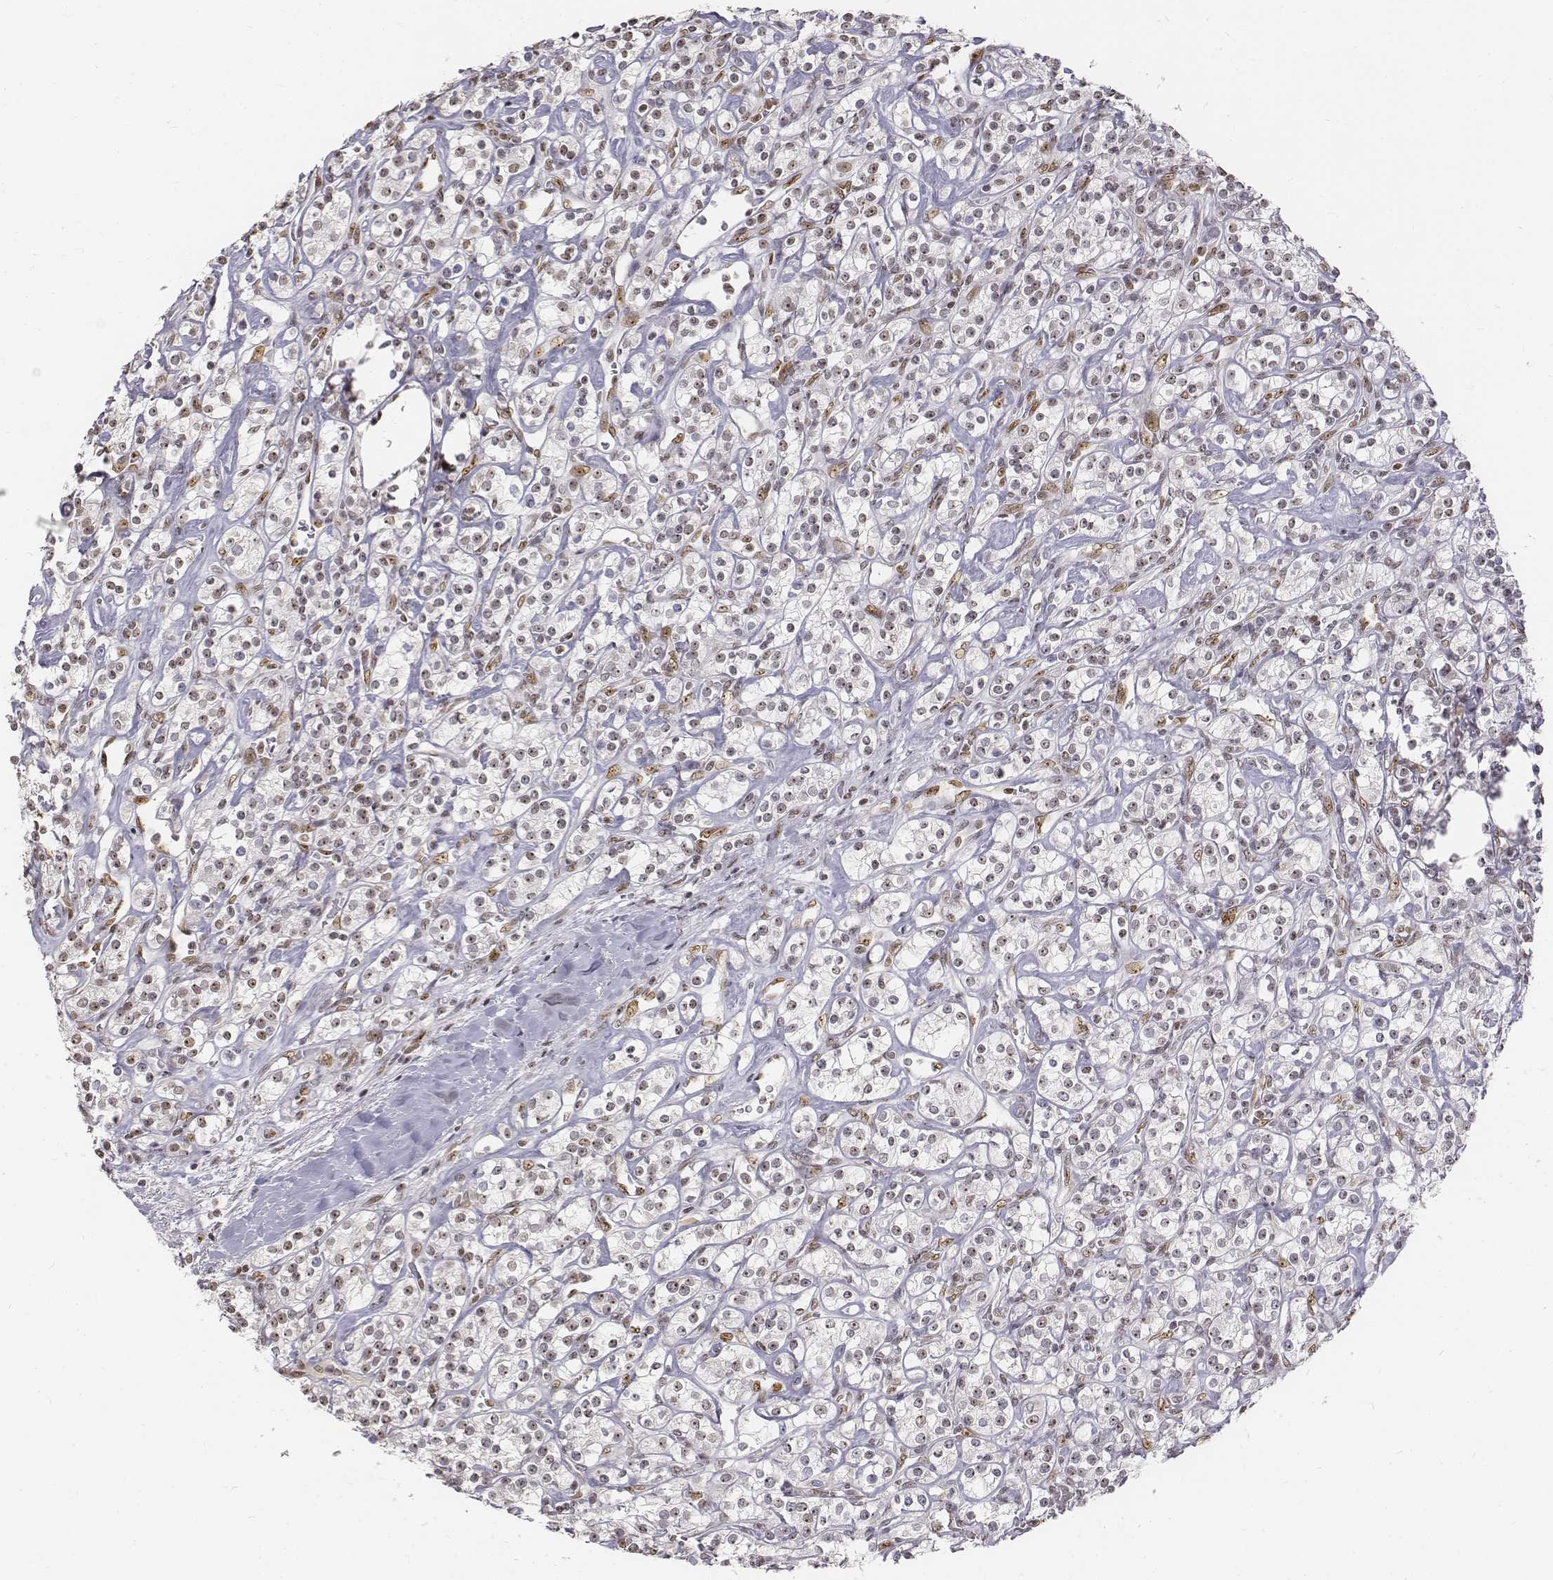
{"staining": {"intensity": "negative", "quantity": "none", "location": "none"}, "tissue": "renal cancer", "cell_type": "Tumor cells", "image_type": "cancer", "snomed": [{"axis": "morphology", "description": "Adenocarcinoma, NOS"}, {"axis": "topography", "description": "Kidney"}], "caption": "This is an IHC photomicrograph of renal cancer (adenocarcinoma). There is no expression in tumor cells.", "gene": "PHF6", "patient": {"sex": "male", "age": 77}}